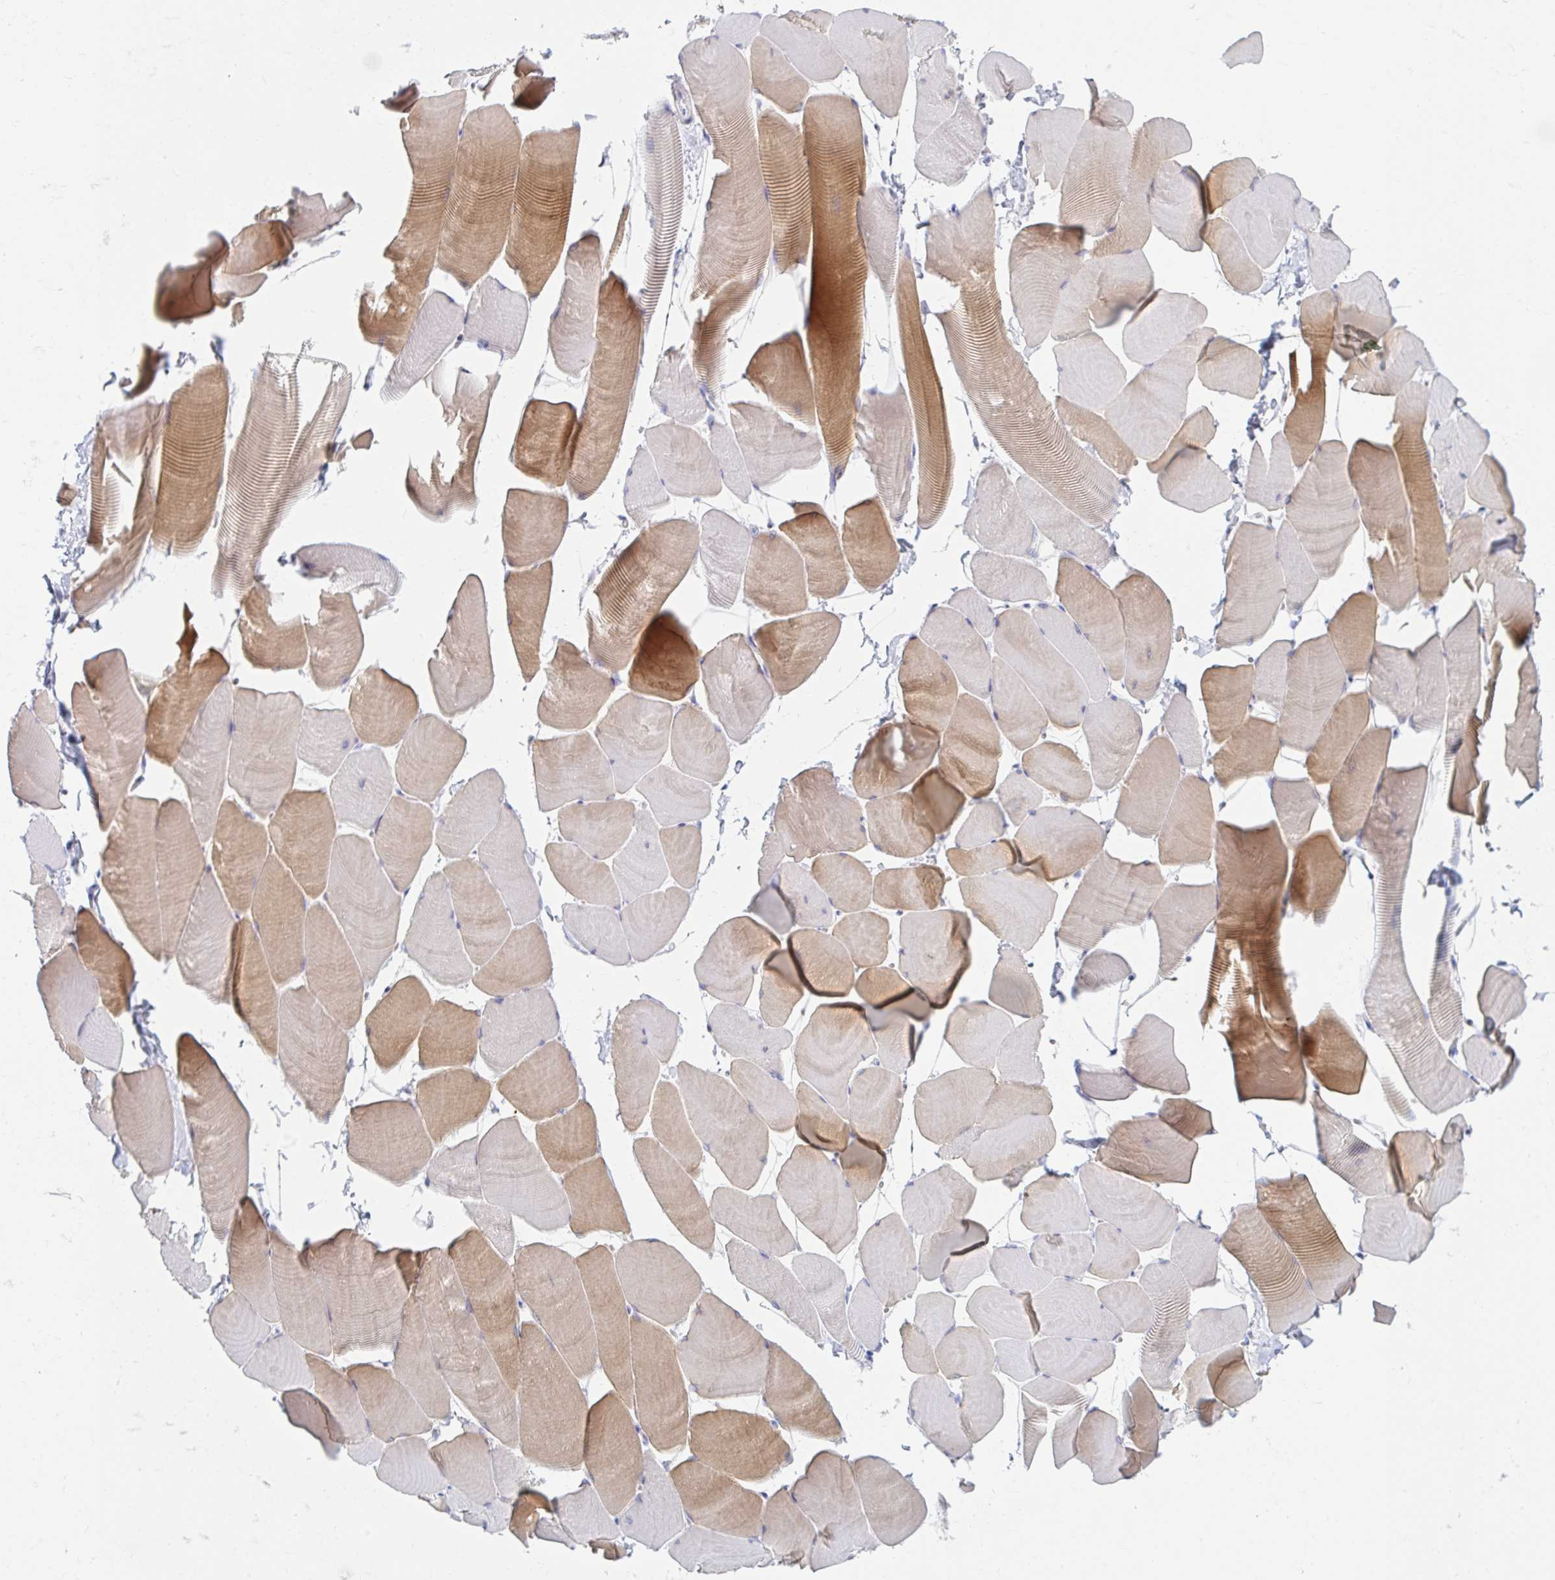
{"staining": {"intensity": "moderate", "quantity": "25%-75%", "location": "cytoplasmic/membranous"}, "tissue": "skeletal muscle", "cell_type": "Myocytes", "image_type": "normal", "snomed": [{"axis": "morphology", "description": "Normal tissue, NOS"}, {"axis": "topography", "description": "Skeletal muscle"}], "caption": "Moderate cytoplasmic/membranous protein expression is present in about 25%-75% of myocytes in skeletal muscle.", "gene": "MYLK2", "patient": {"sex": "male", "age": 25}}